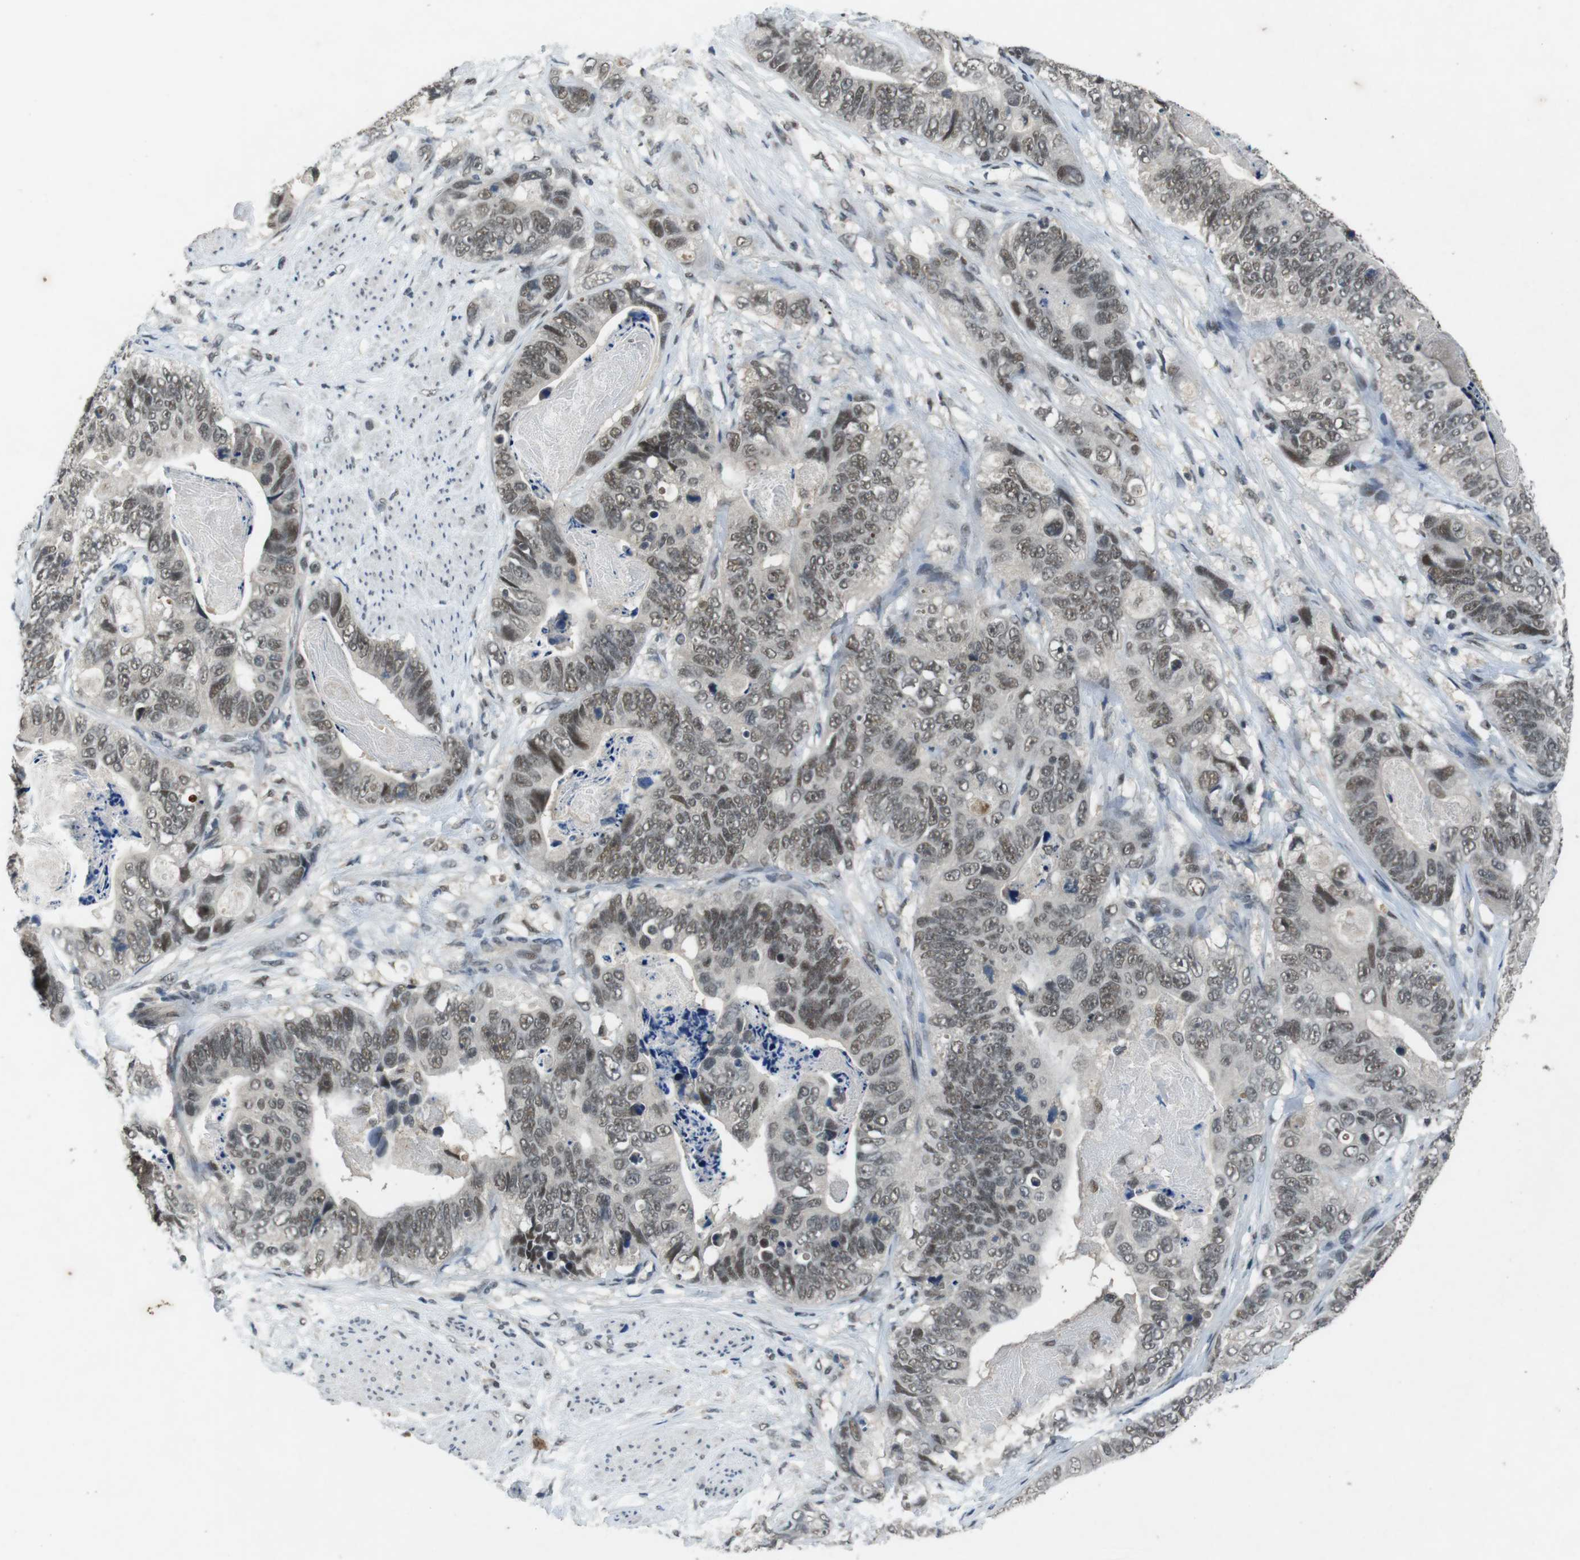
{"staining": {"intensity": "moderate", "quantity": ">75%", "location": "nuclear"}, "tissue": "stomach cancer", "cell_type": "Tumor cells", "image_type": "cancer", "snomed": [{"axis": "morphology", "description": "Adenocarcinoma, NOS"}, {"axis": "topography", "description": "Stomach"}], "caption": "Immunohistochemistry (IHC) (DAB (3,3'-diaminobenzidine)) staining of human stomach cancer (adenocarcinoma) exhibits moderate nuclear protein staining in approximately >75% of tumor cells. Nuclei are stained in blue.", "gene": "USP7", "patient": {"sex": "female", "age": 89}}